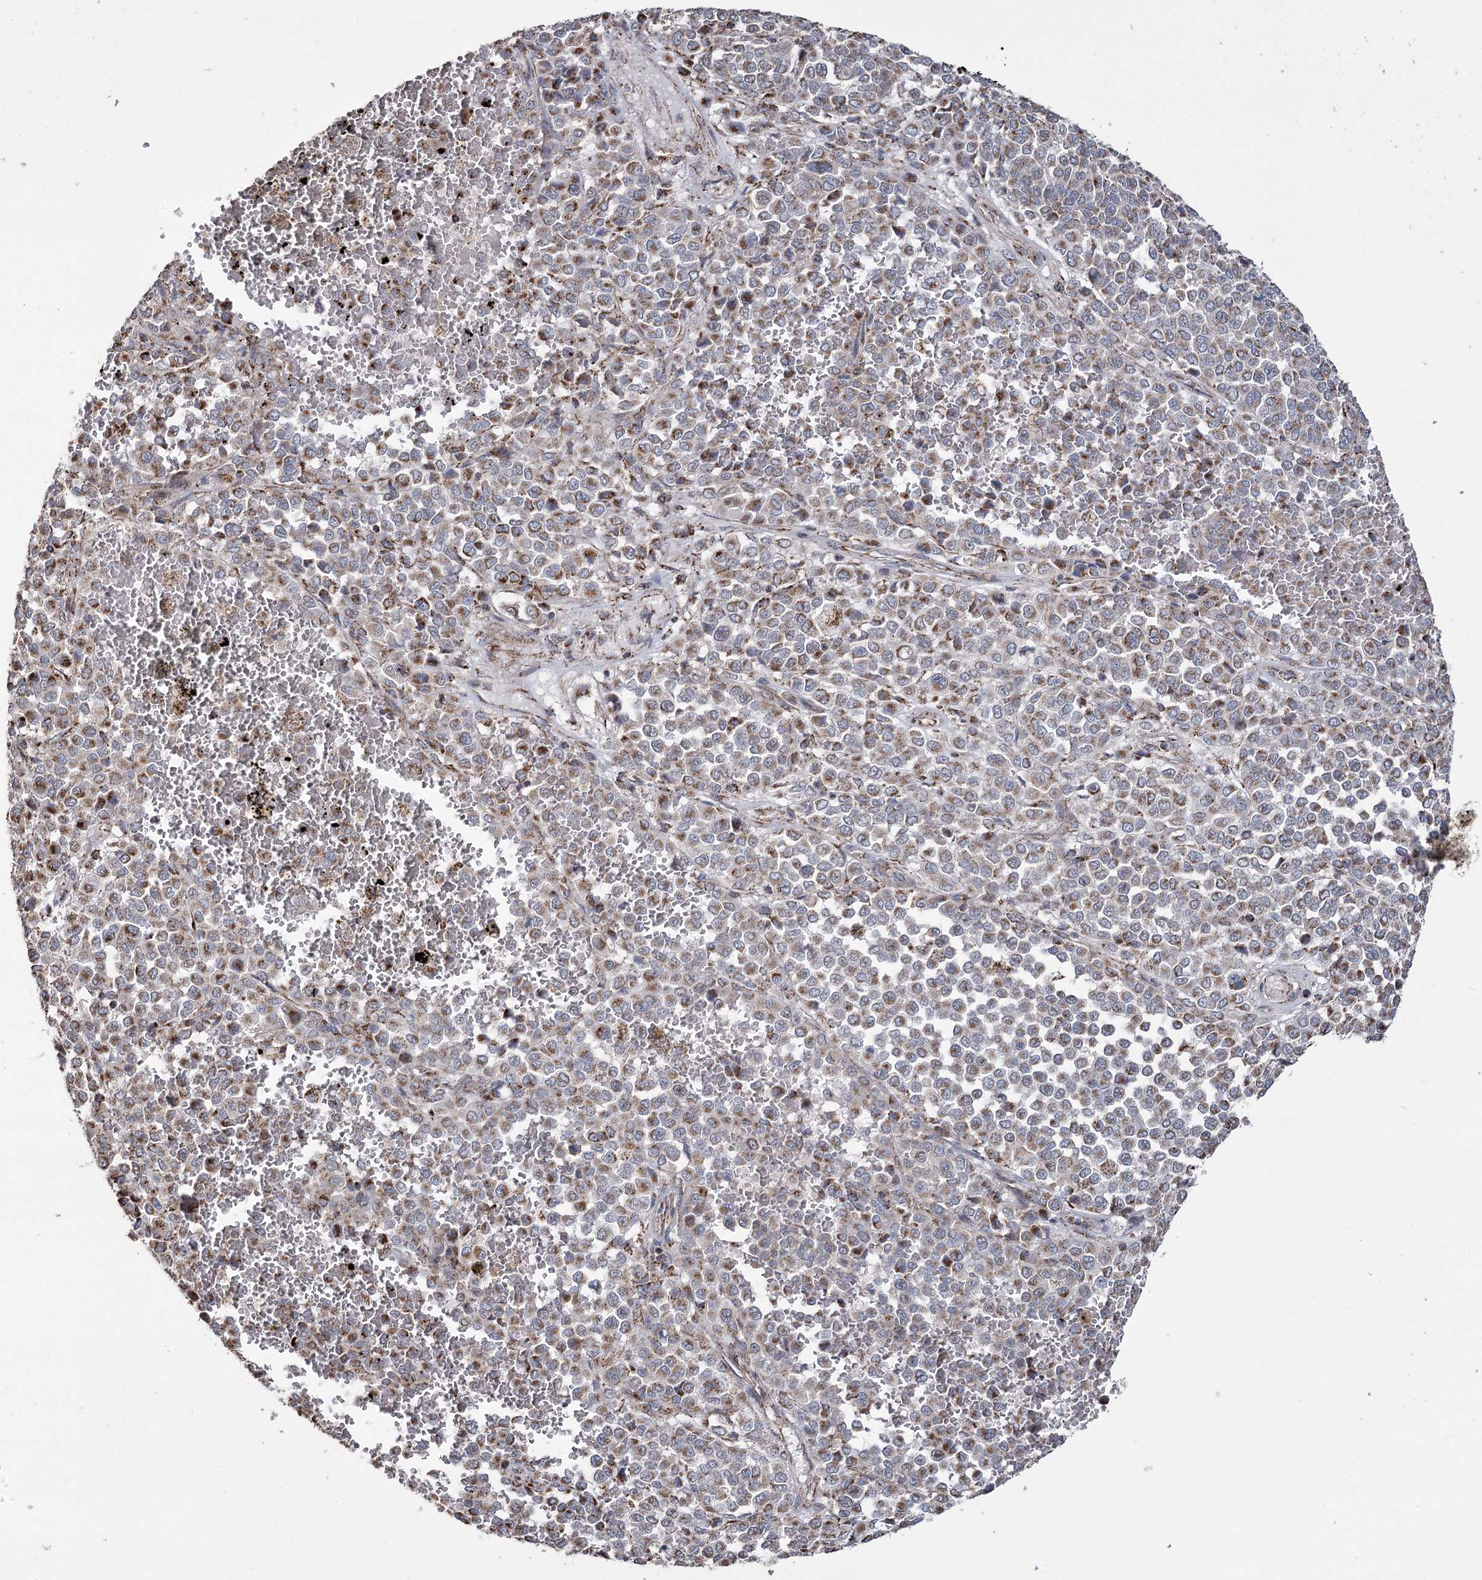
{"staining": {"intensity": "moderate", "quantity": ">75%", "location": "cytoplasmic/membranous"}, "tissue": "melanoma", "cell_type": "Tumor cells", "image_type": "cancer", "snomed": [{"axis": "morphology", "description": "Malignant melanoma, Metastatic site"}, {"axis": "topography", "description": "Pancreas"}], "caption": "Immunohistochemistry of malignant melanoma (metastatic site) displays medium levels of moderate cytoplasmic/membranous expression in approximately >75% of tumor cells.", "gene": "RANBP3L", "patient": {"sex": "female", "age": 30}}